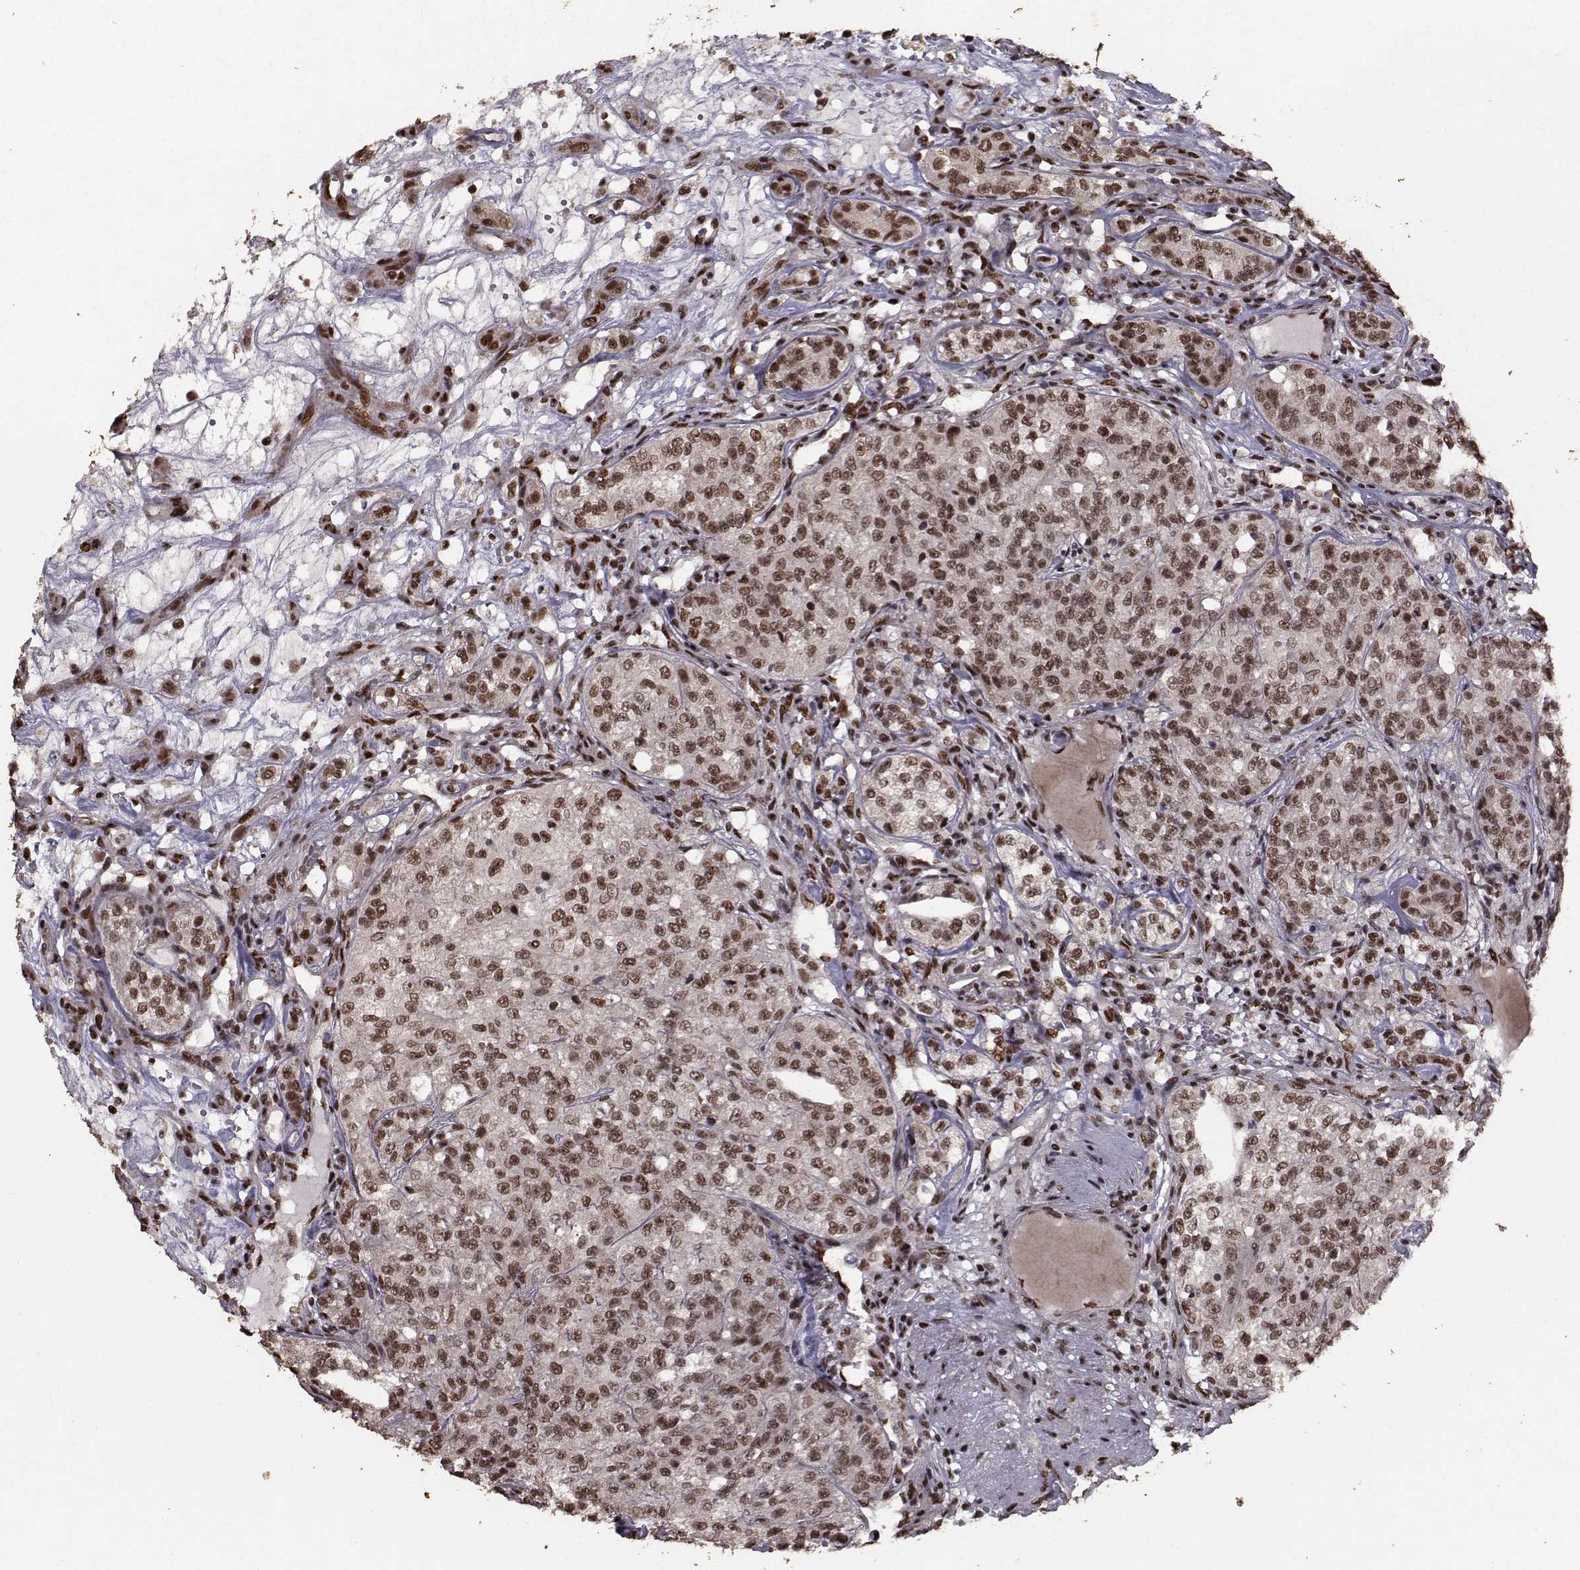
{"staining": {"intensity": "strong", "quantity": "25%-75%", "location": "nuclear"}, "tissue": "renal cancer", "cell_type": "Tumor cells", "image_type": "cancer", "snomed": [{"axis": "morphology", "description": "Adenocarcinoma, NOS"}, {"axis": "topography", "description": "Kidney"}], "caption": "A micrograph showing strong nuclear staining in approximately 25%-75% of tumor cells in renal cancer, as visualized by brown immunohistochemical staining.", "gene": "SF1", "patient": {"sex": "female", "age": 63}}